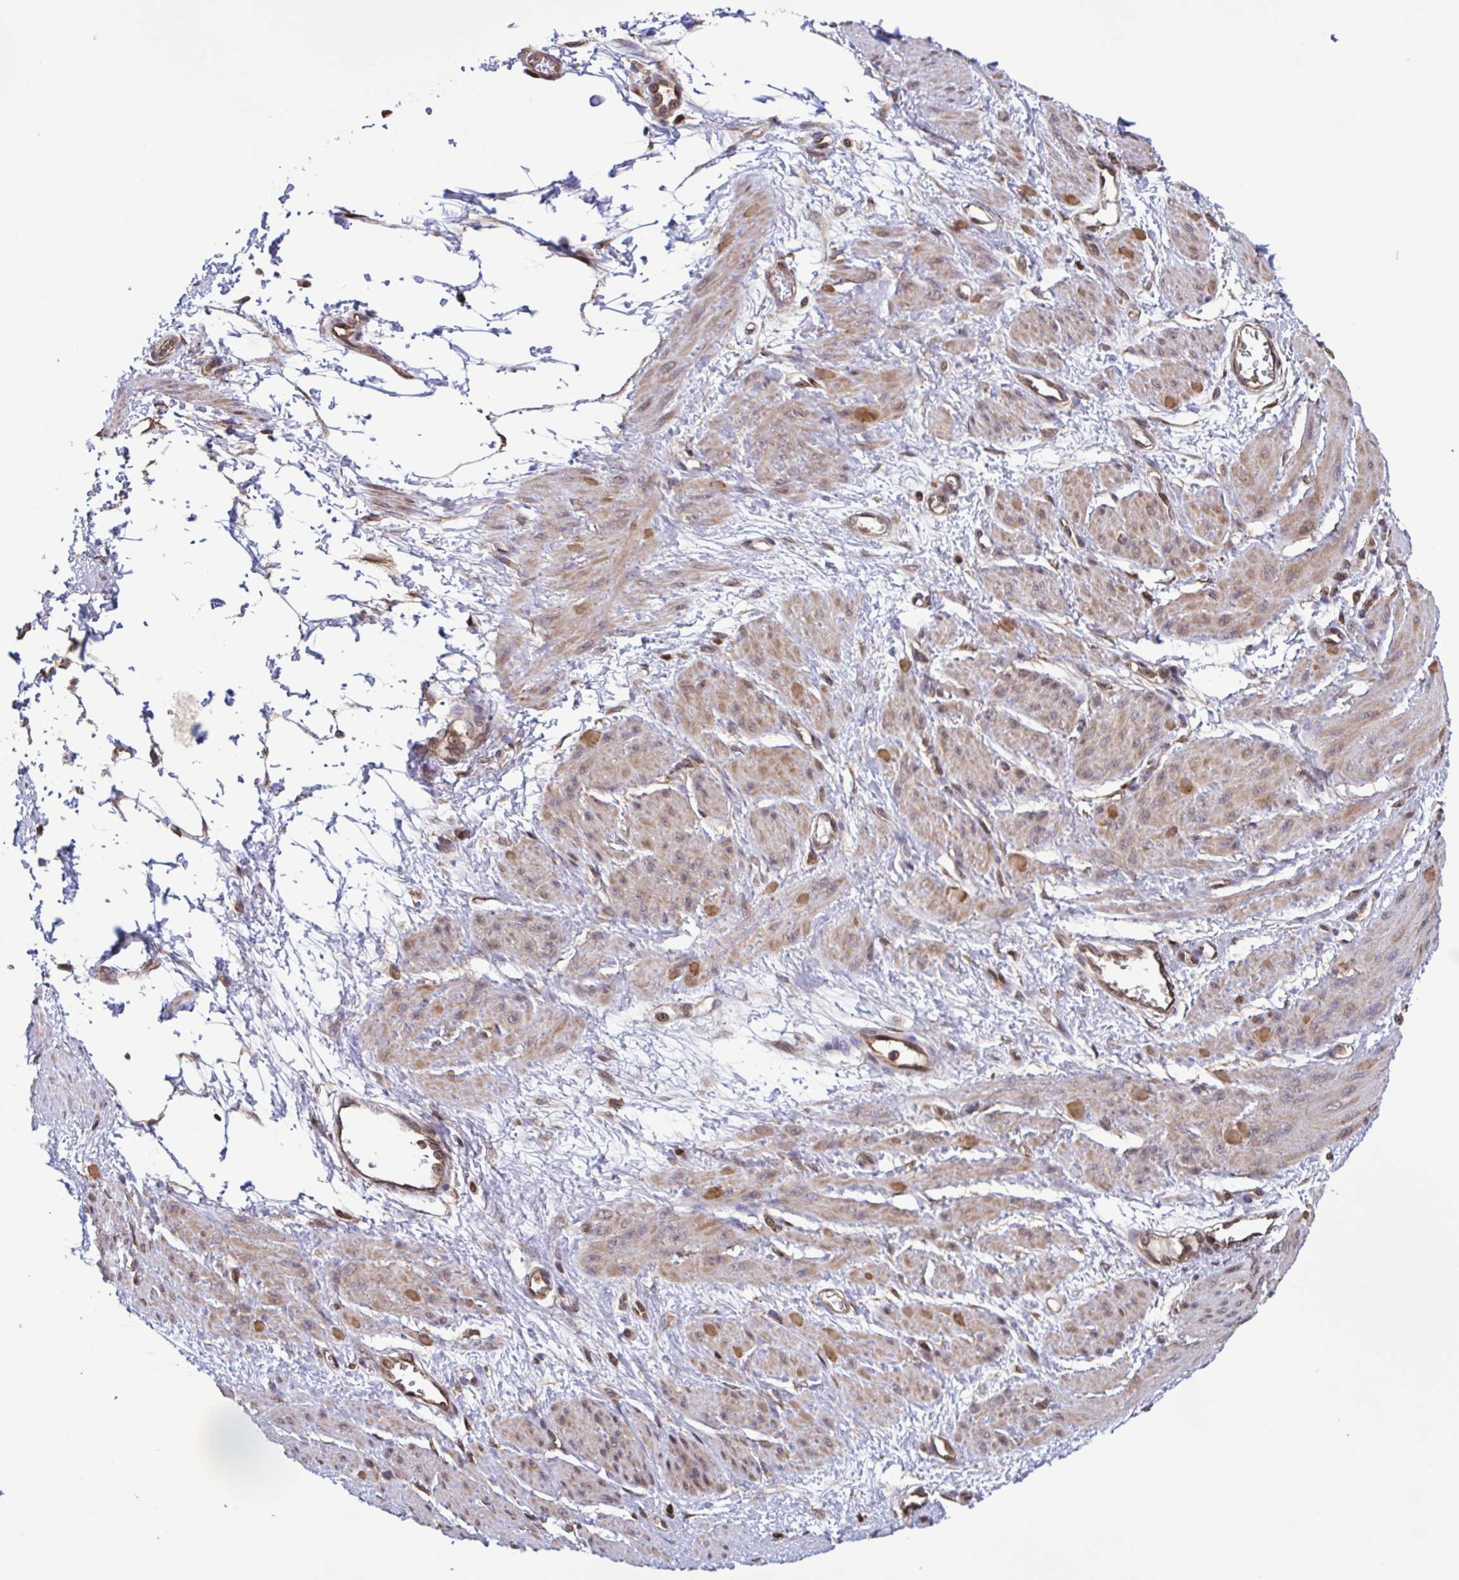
{"staining": {"intensity": "moderate", "quantity": ">75%", "location": "cytoplasmic/membranous,nuclear"}, "tissue": "smooth muscle", "cell_type": "Smooth muscle cells", "image_type": "normal", "snomed": [{"axis": "morphology", "description": "Normal tissue, NOS"}, {"axis": "topography", "description": "Smooth muscle"}, {"axis": "topography", "description": "Uterus"}], "caption": "This image shows IHC staining of normal smooth muscle, with medium moderate cytoplasmic/membranous,nuclear positivity in about >75% of smooth muscle cells.", "gene": "SEC63", "patient": {"sex": "female", "age": 39}}